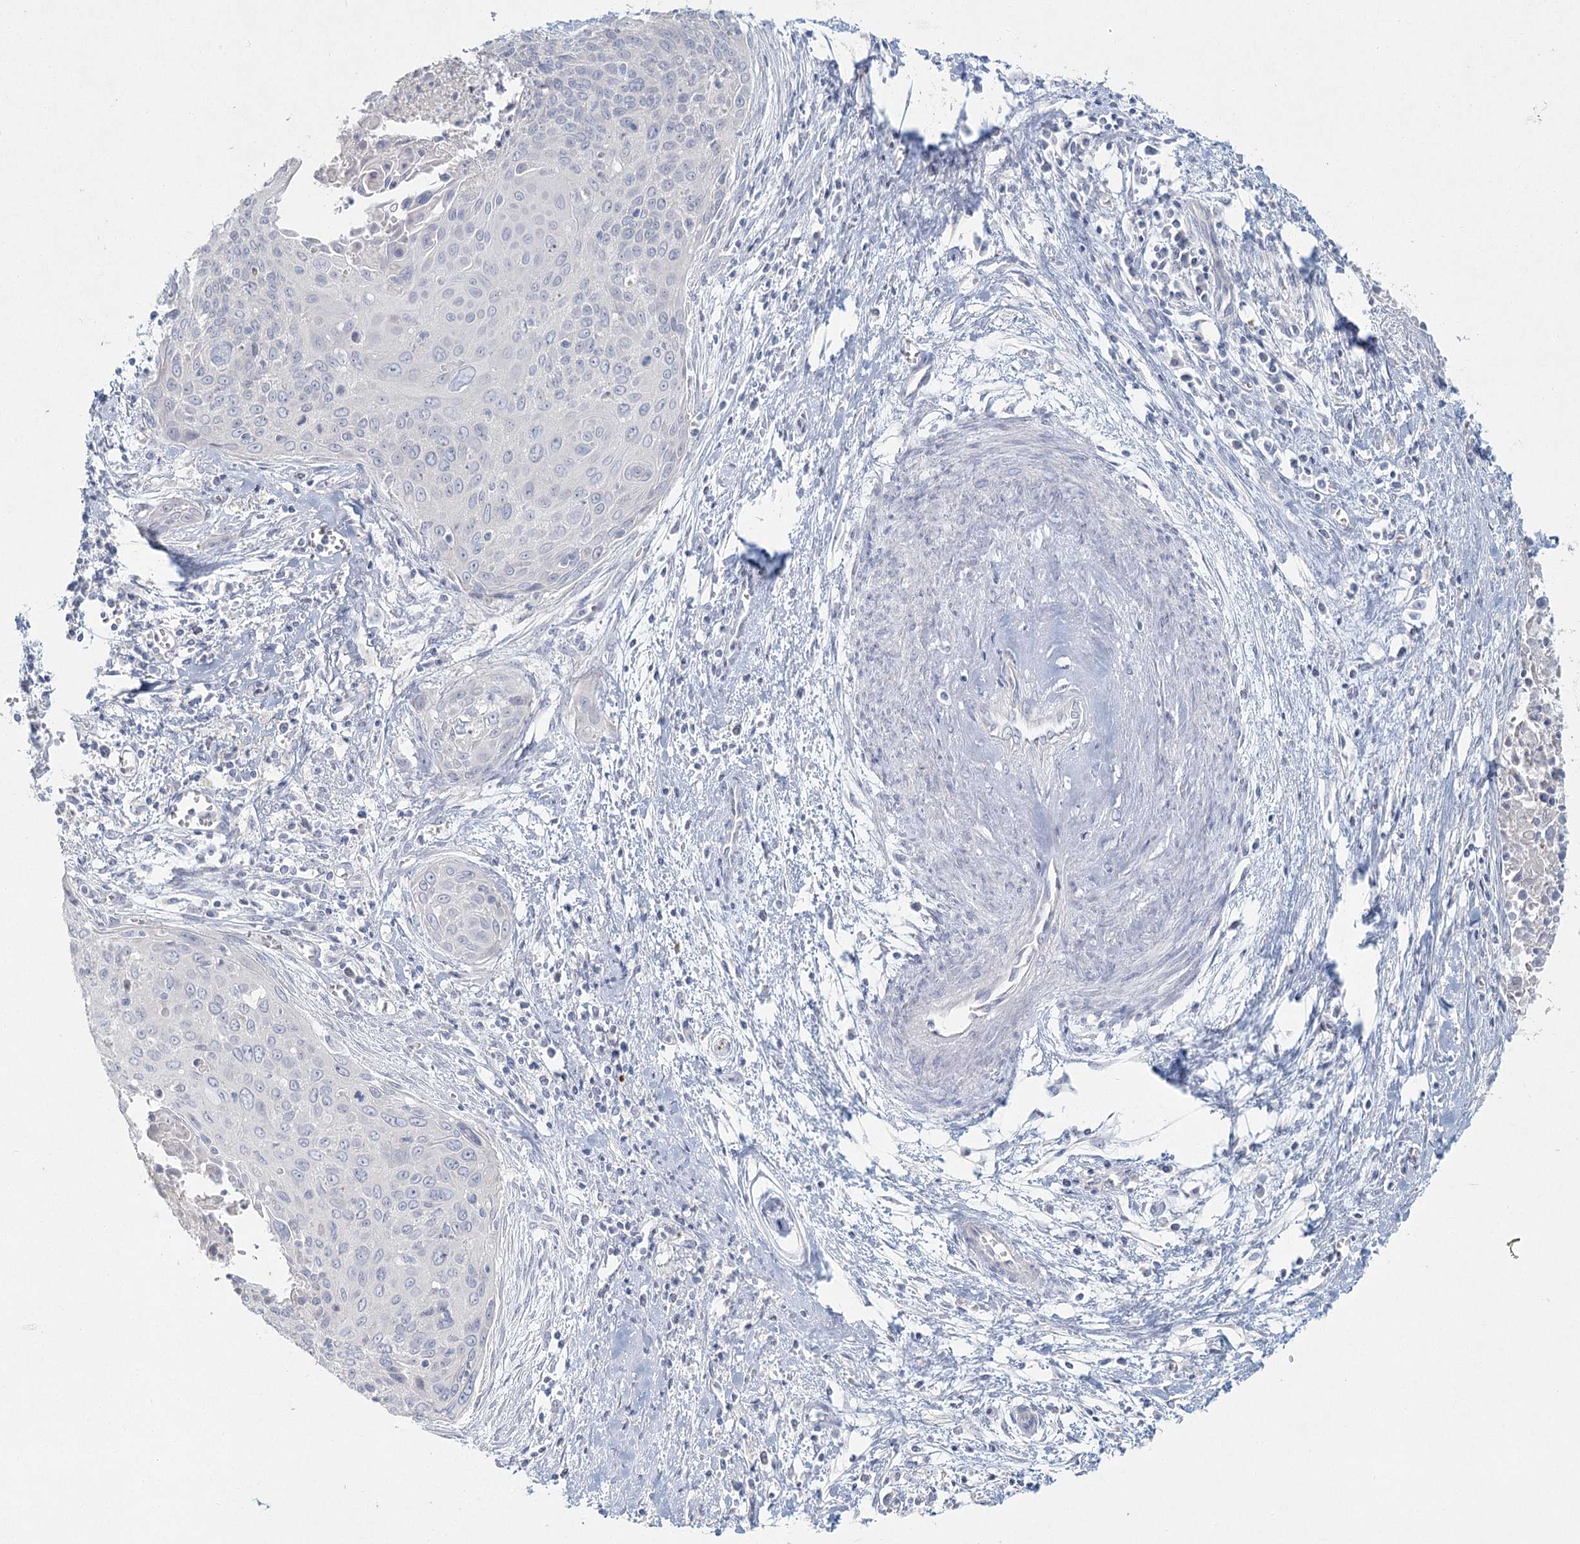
{"staining": {"intensity": "negative", "quantity": "none", "location": "none"}, "tissue": "cervical cancer", "cell_type": "Tumor cells", "image_type": "cancer", "snomed": [{"axis": "morphology", "description": "Squamous cell carcinoma, NOS"}, {"axis": "topography", "description": "Cervix"}], "caption": "There is no significant positivity in tumor cells of cervical cancer.", "gene": "LRP2BP", "patient": {"sex": "female", "age": 55}}